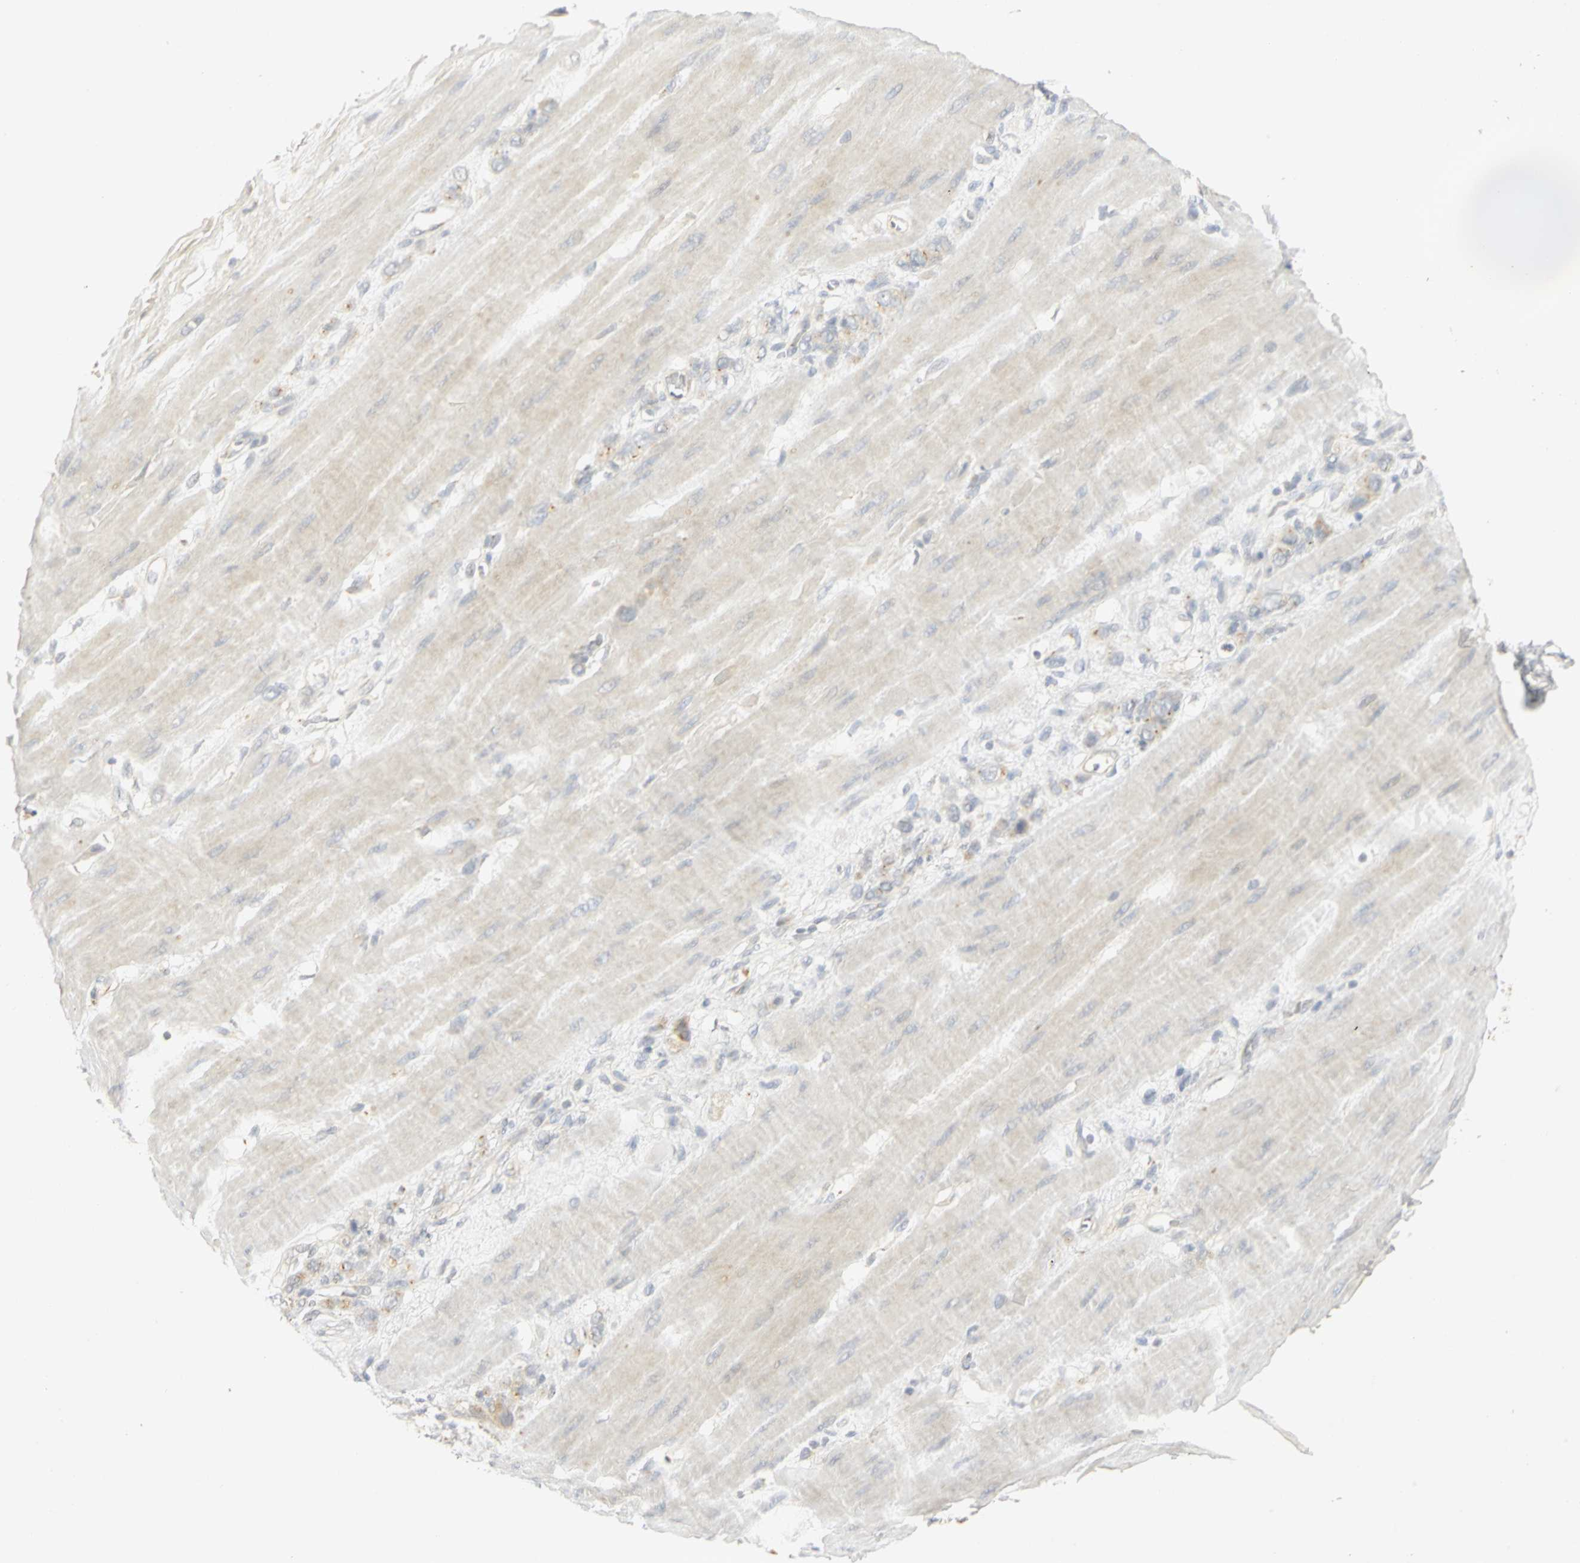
{"staining": {"intensity": "weak", "quantity": "<25%", "location": "cytoplasmic/membranous"}, "tissue": "stomach cancer", "cell_type": "Tumor cells", "image_type": "cancer", "snomed": [{"axis": "morphology", "description": "Adenocarcinoma, NOS"}, {"axis": "topography", "description": "Stomach"}], "caption": "Immunohistochemical staining of stomach cancer (adenocarcinoma) demonstrates no significant positivity in tumor cells. (Brightfield microscopy of DAB immunohistochemistry at high magnification).", "gene": "TM9SF2", "patient": {"sex": "male", "age": 82}}